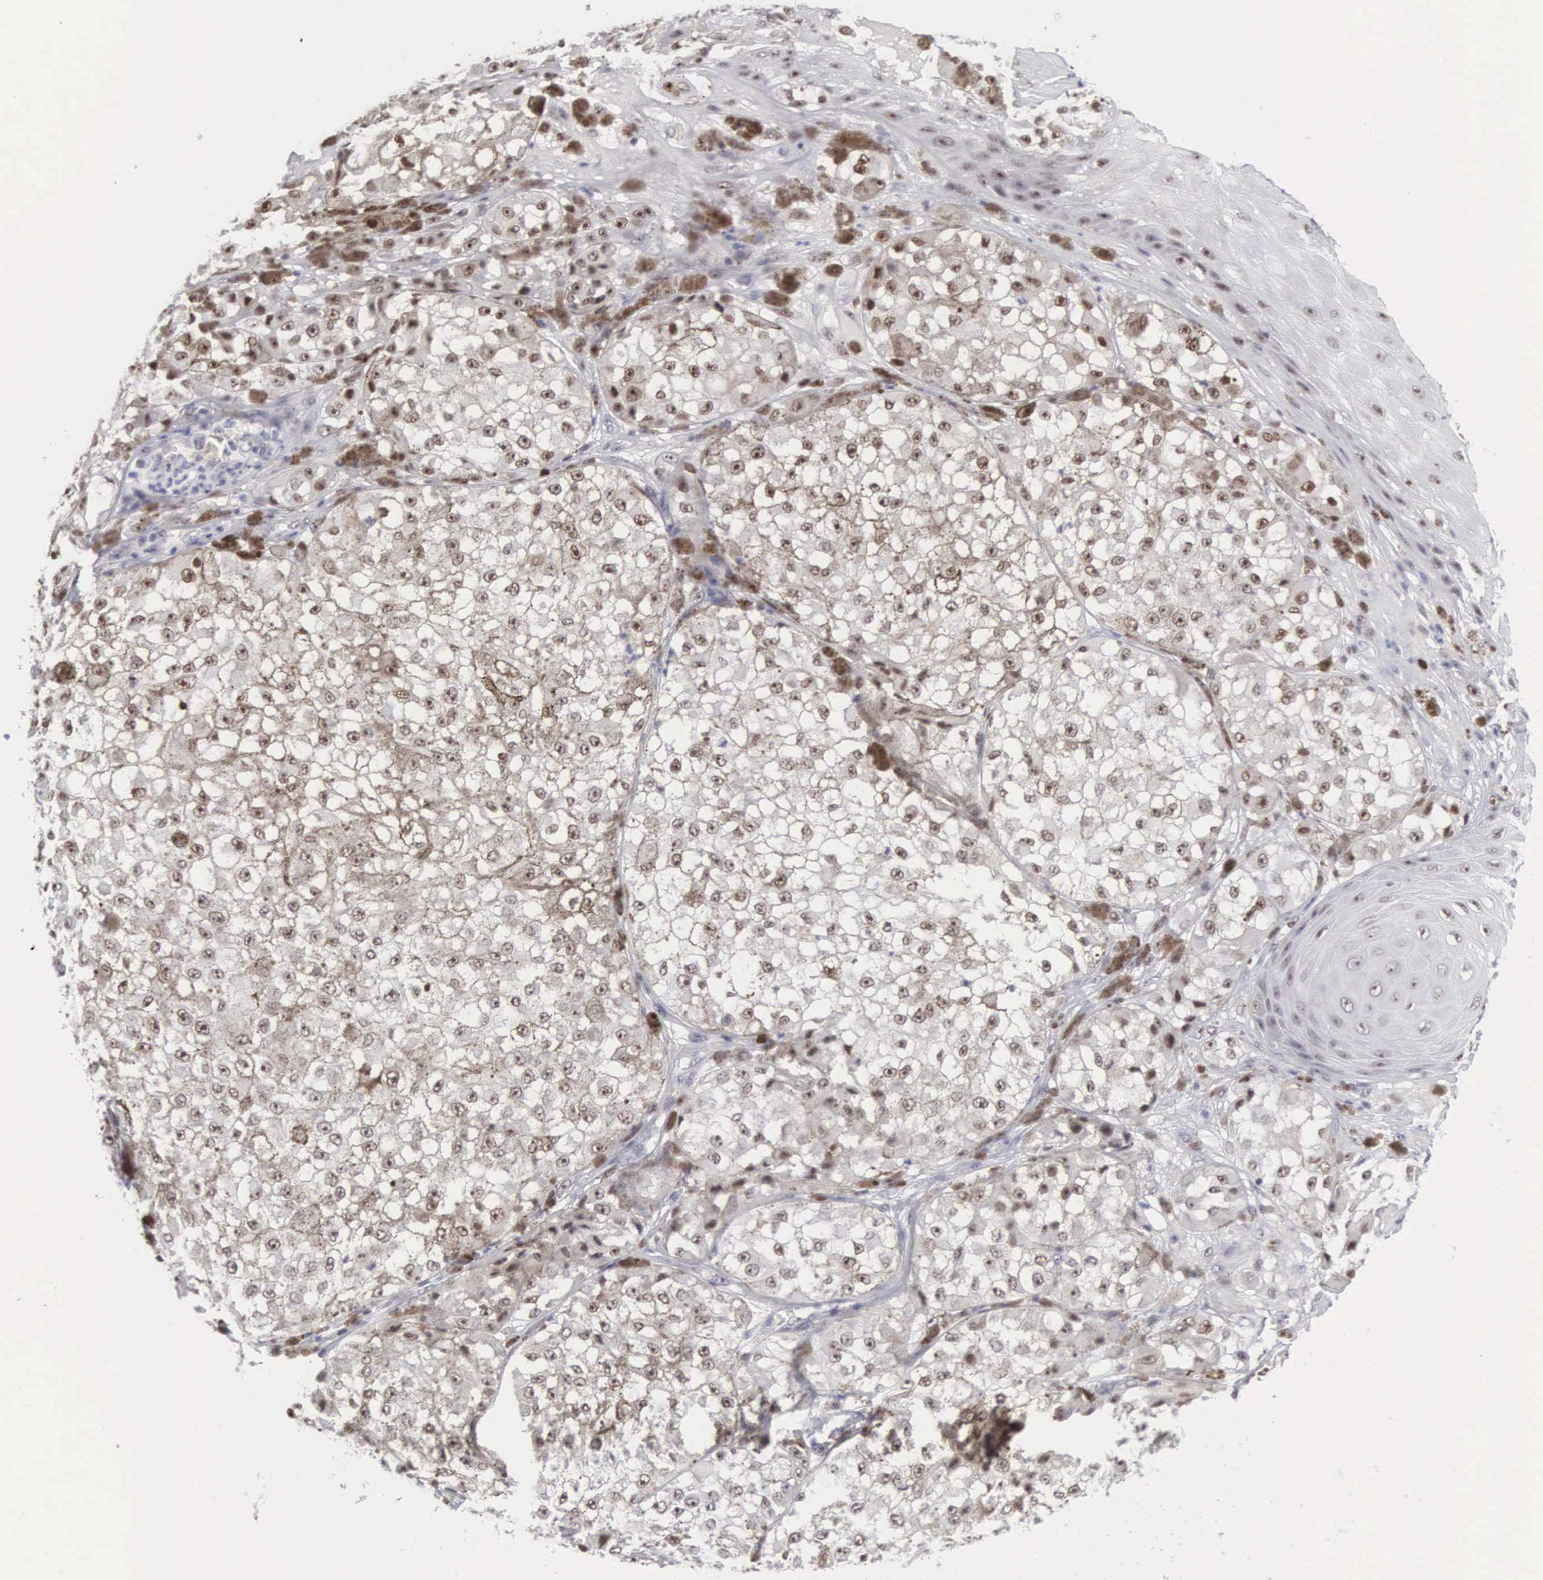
{"staining": {"intensity": "weak", "quantity": "25%-75%", "location": "nuclear"}, "tissue": "melanoma", "cell_type": "Tumor cells", "image_type": "cancer", "snomed": [{"axis": "morphology", "description": "Malignant melanoma, NOS"}, {"axis": "topography", "description": "Skin"}], "caption": "Malignant melanoma stained with immunohistochemistry (IHC) displays weak nuclear expression in about 25%-75% of tumor cells. Immunohistochemistry stains the protein in brown and the nuclei are stained blue.", "gene": "MNAT1", "patient": {"sex": "male", "age": 67}}